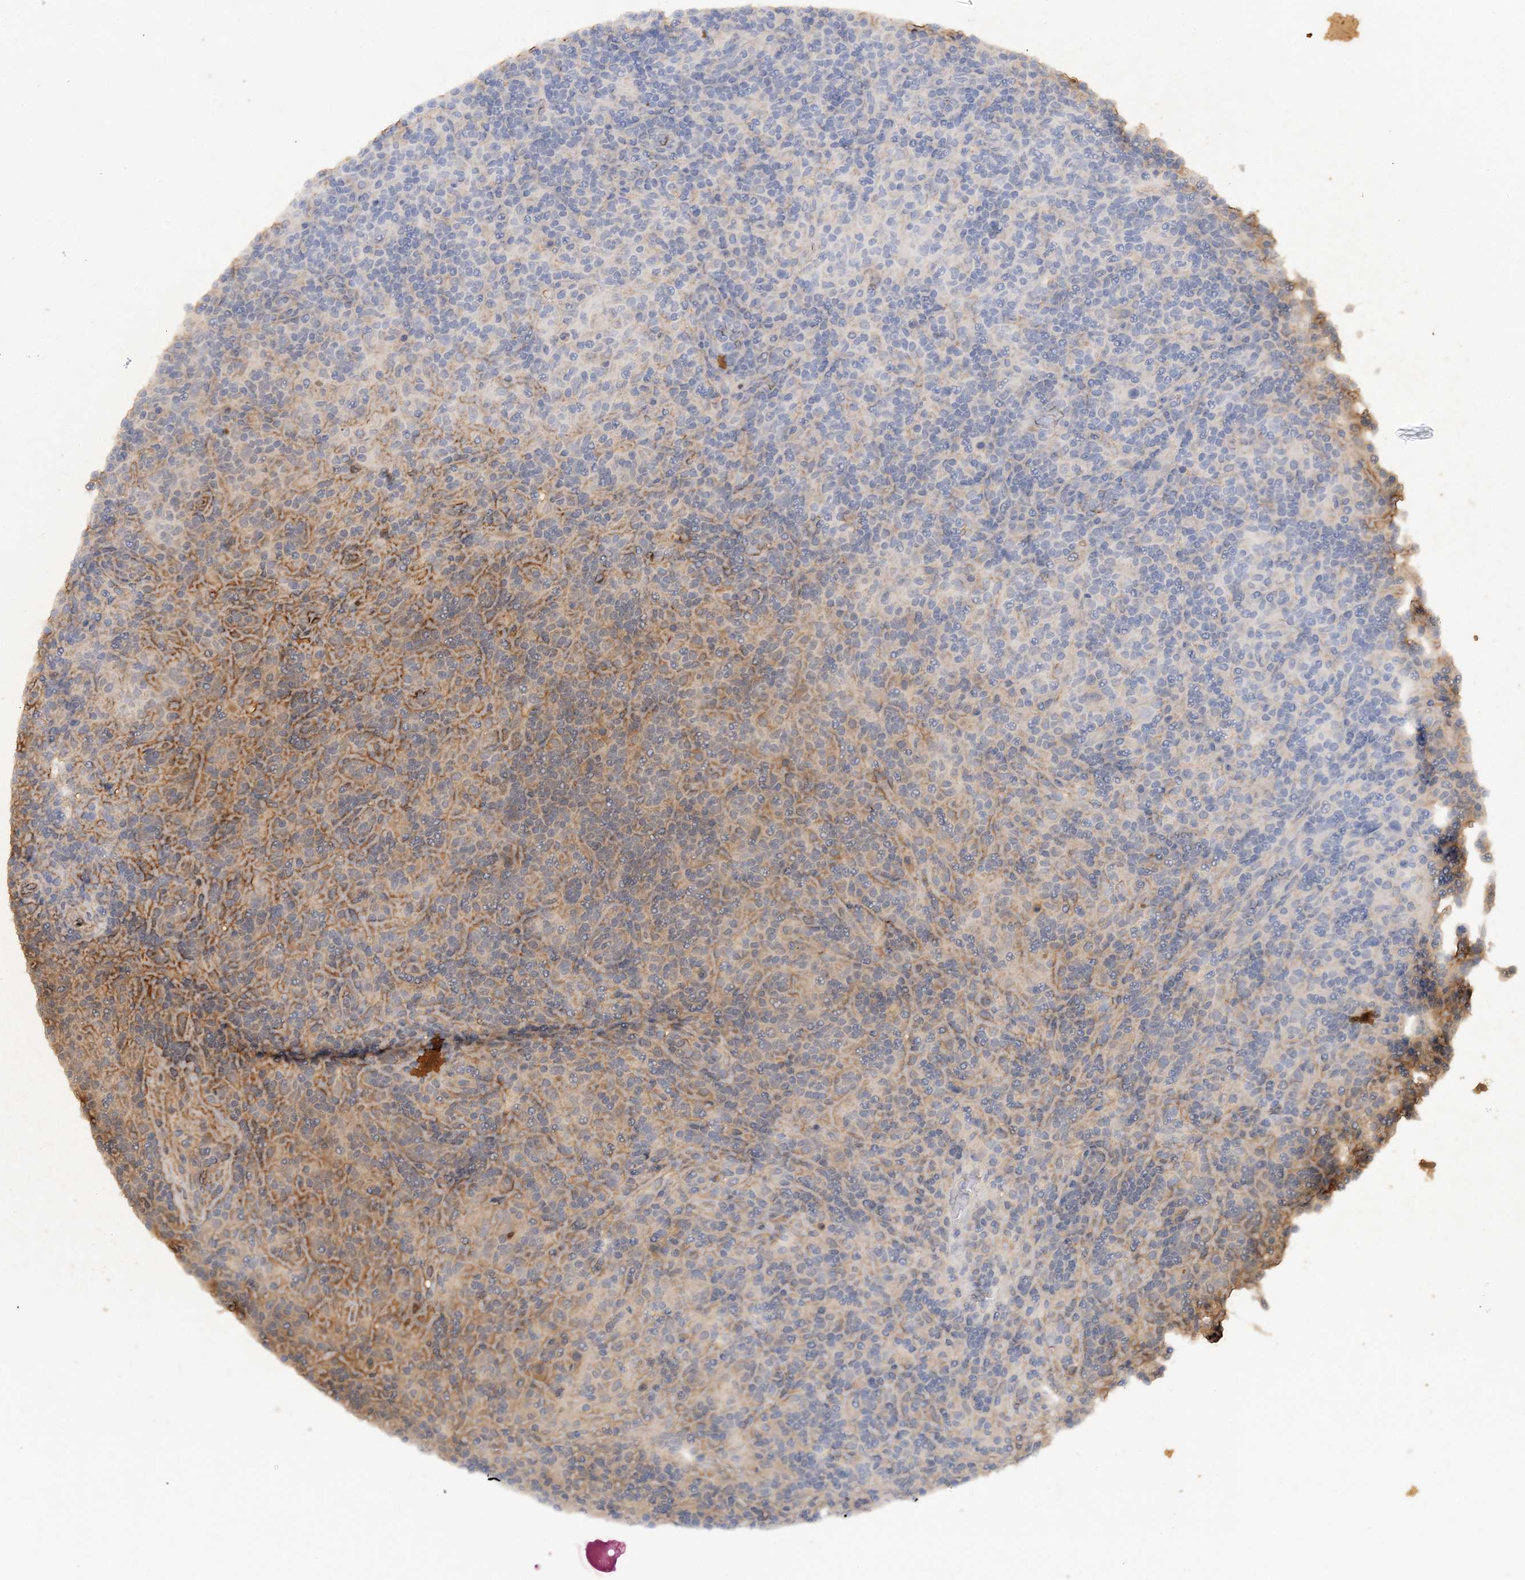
{"staining": {"intensity": "negative", "quantity": "none", "location": "none"}, "tissue": "lymphoma", "cell_type": "Tumor cells", "image_type": "cancer", "snomed": [{"axis": "morphology", "description": "Hodgkin's disease, NOS"}, {"axis": "topography", "description": "Lymph node"}], "caption": "A micrograph of Hodgkin's disease stained for a protein reveals no brown staining in tumor cells. The staining was performed using DAB to visualize the protein expression in brown, while the nuclei were stained in blue with hematoxylin (Magnification: 20x).", "gene": "GRINA", "patient": {"sex": "male", "age": 70}}